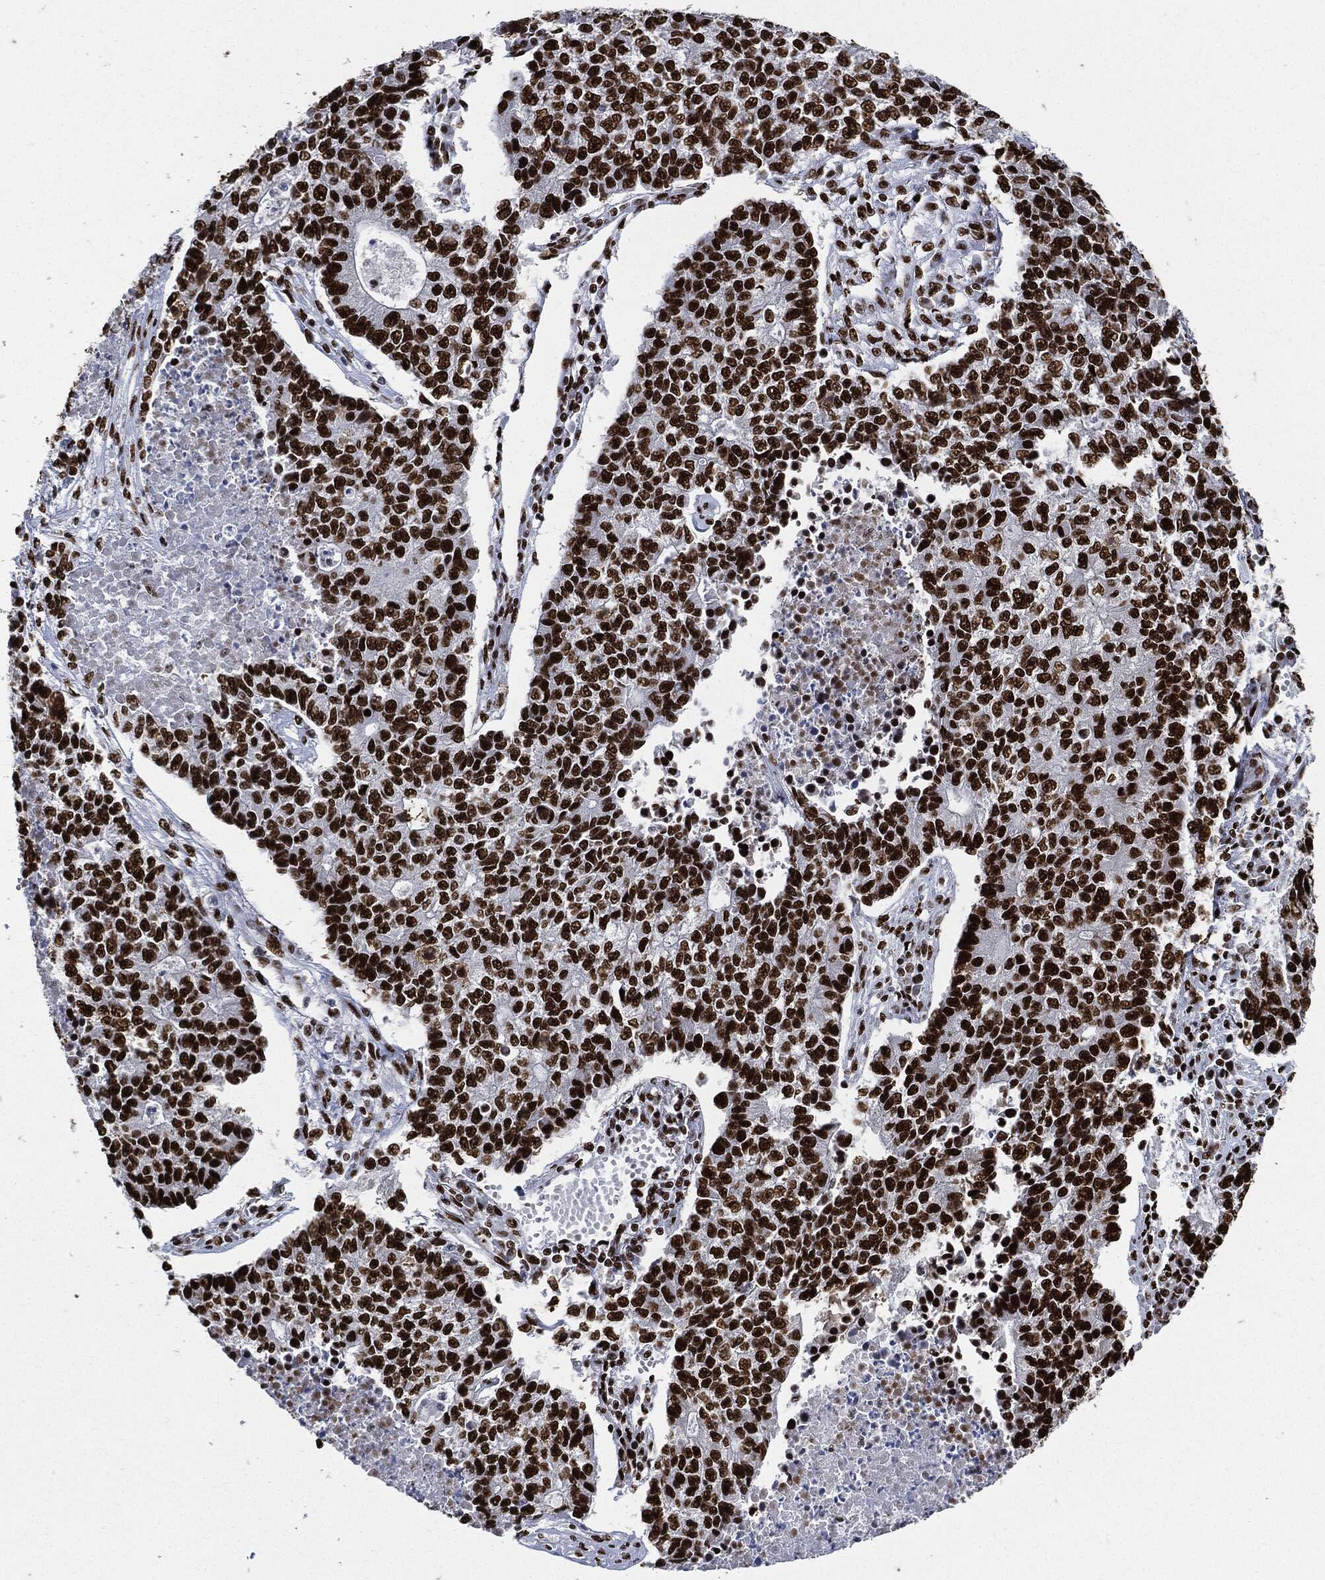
{"staining": {"intensity": "strong", "quantity": ">75%", "location": "nuclear"}, "tissue": "lung cancer", "cell_type": "Tumor cells", "image_type": "cancer", "snomed": [{"axis": "morphology", "description": "Adenocarcinoma, NOS"}, {"axis": "topography", "description": "Lung"}], "caption": "An IHC micrograph of tumor tissue is shown. Protein staining in brown labels strong nuclear positivity in lung cancer within tumor cells.", "gene": "RECQL", "patient": {"sex": "male", "age": 57}}